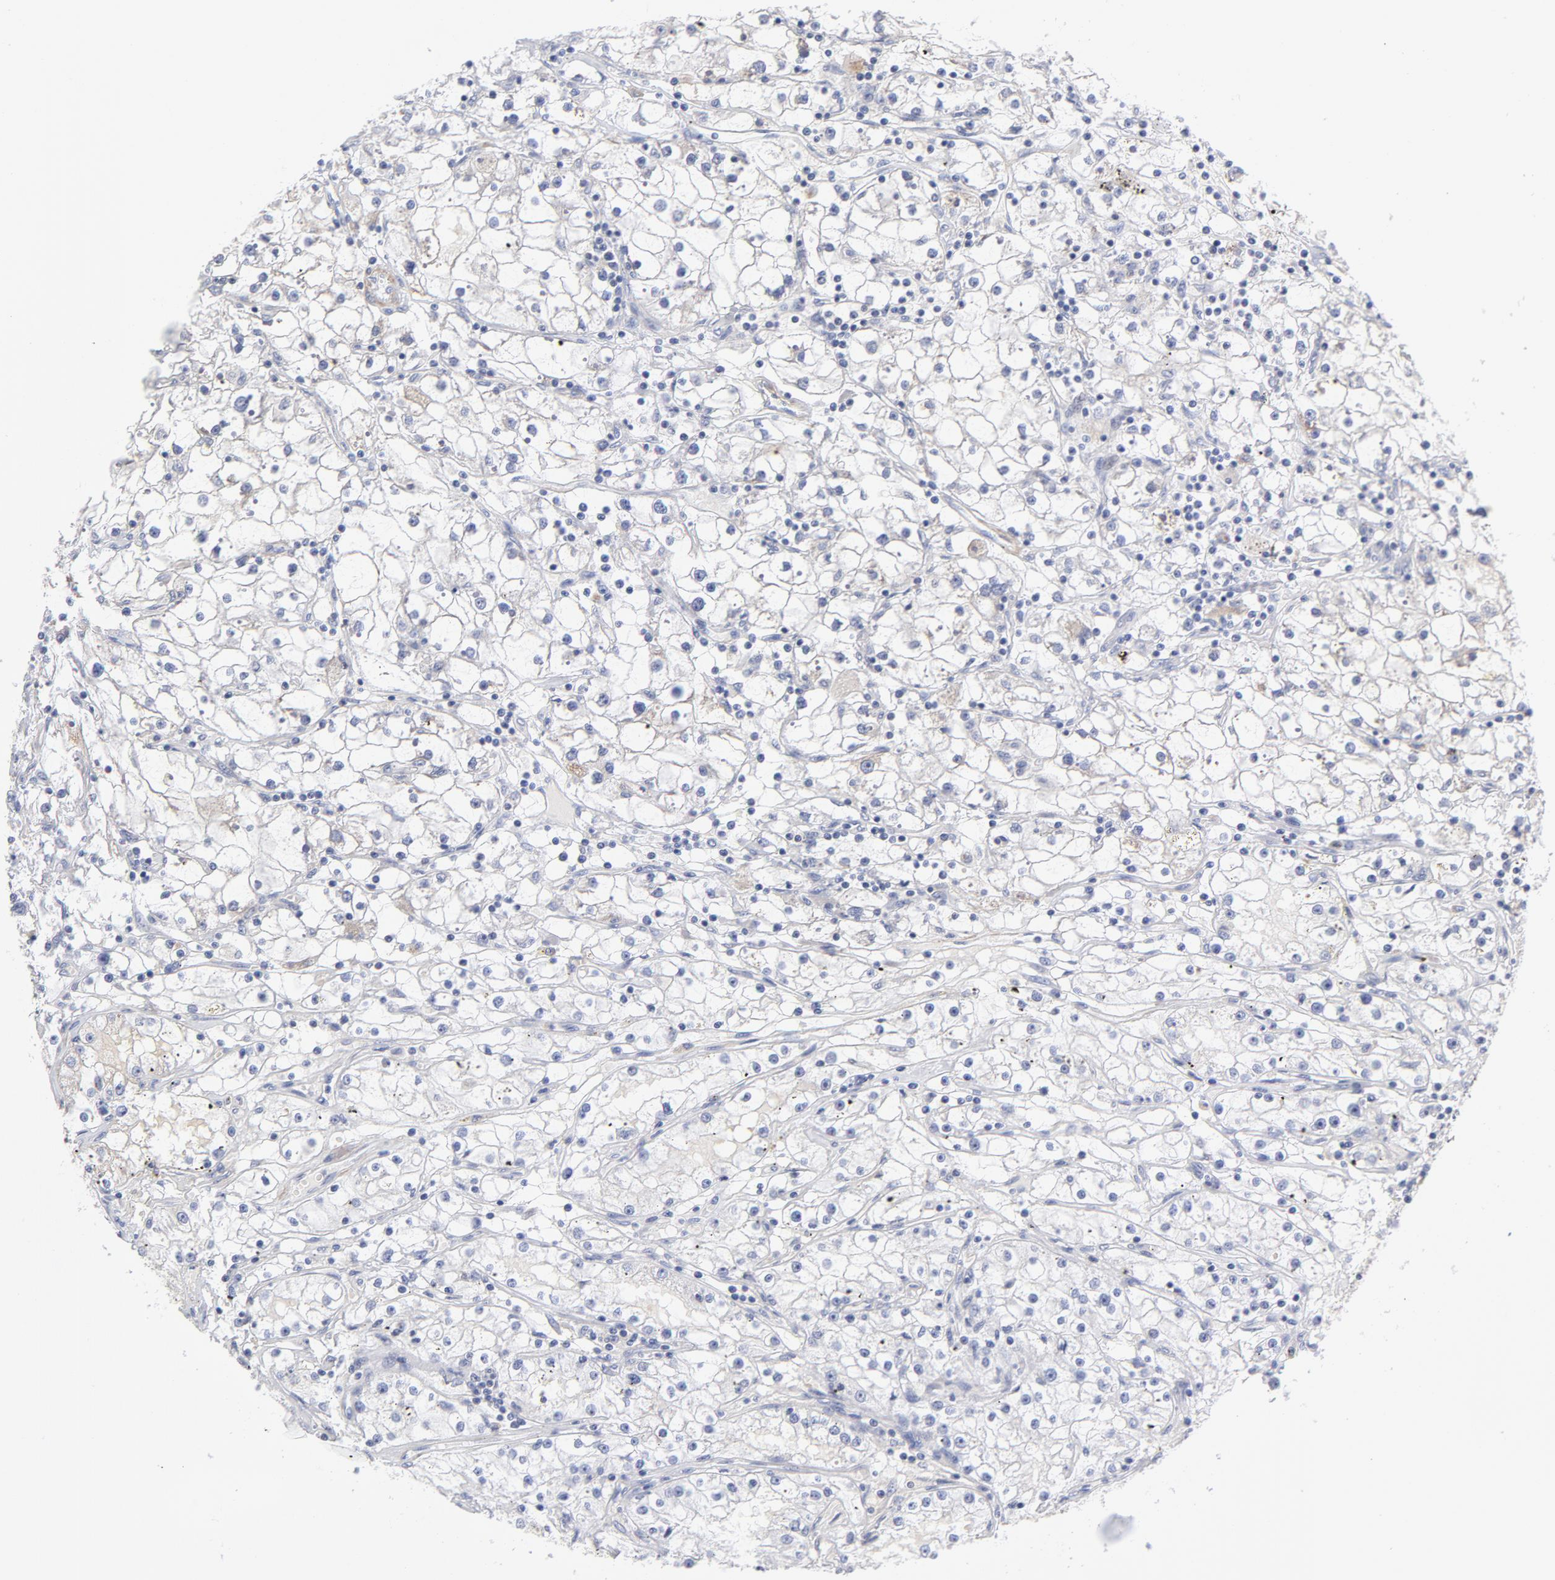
{"staining": {"intensity": "negative", "quantity": "none", "location": "none"}, "tissue": "renal cancer", "cell_type": "Tumor cells", "image_type": "cancer", "snomed": [{"axis": "morphology", "description": "Adenocarcinoma, NOS"}, {"axis": "topography", "description": "Kidney"}], "caption": "This histopathology image is of adenocarcinoma (renal) stained with immunohistochemistry (IHC) to label a protein in brown with the nuclei are counter-stained blue. There is no positivity in tumor cells. (Brightfield microscopy of DAB immunohistochemistry at high magnification).", "gene": "CTCF", "patient": {"sex": "male", "age": 56}}